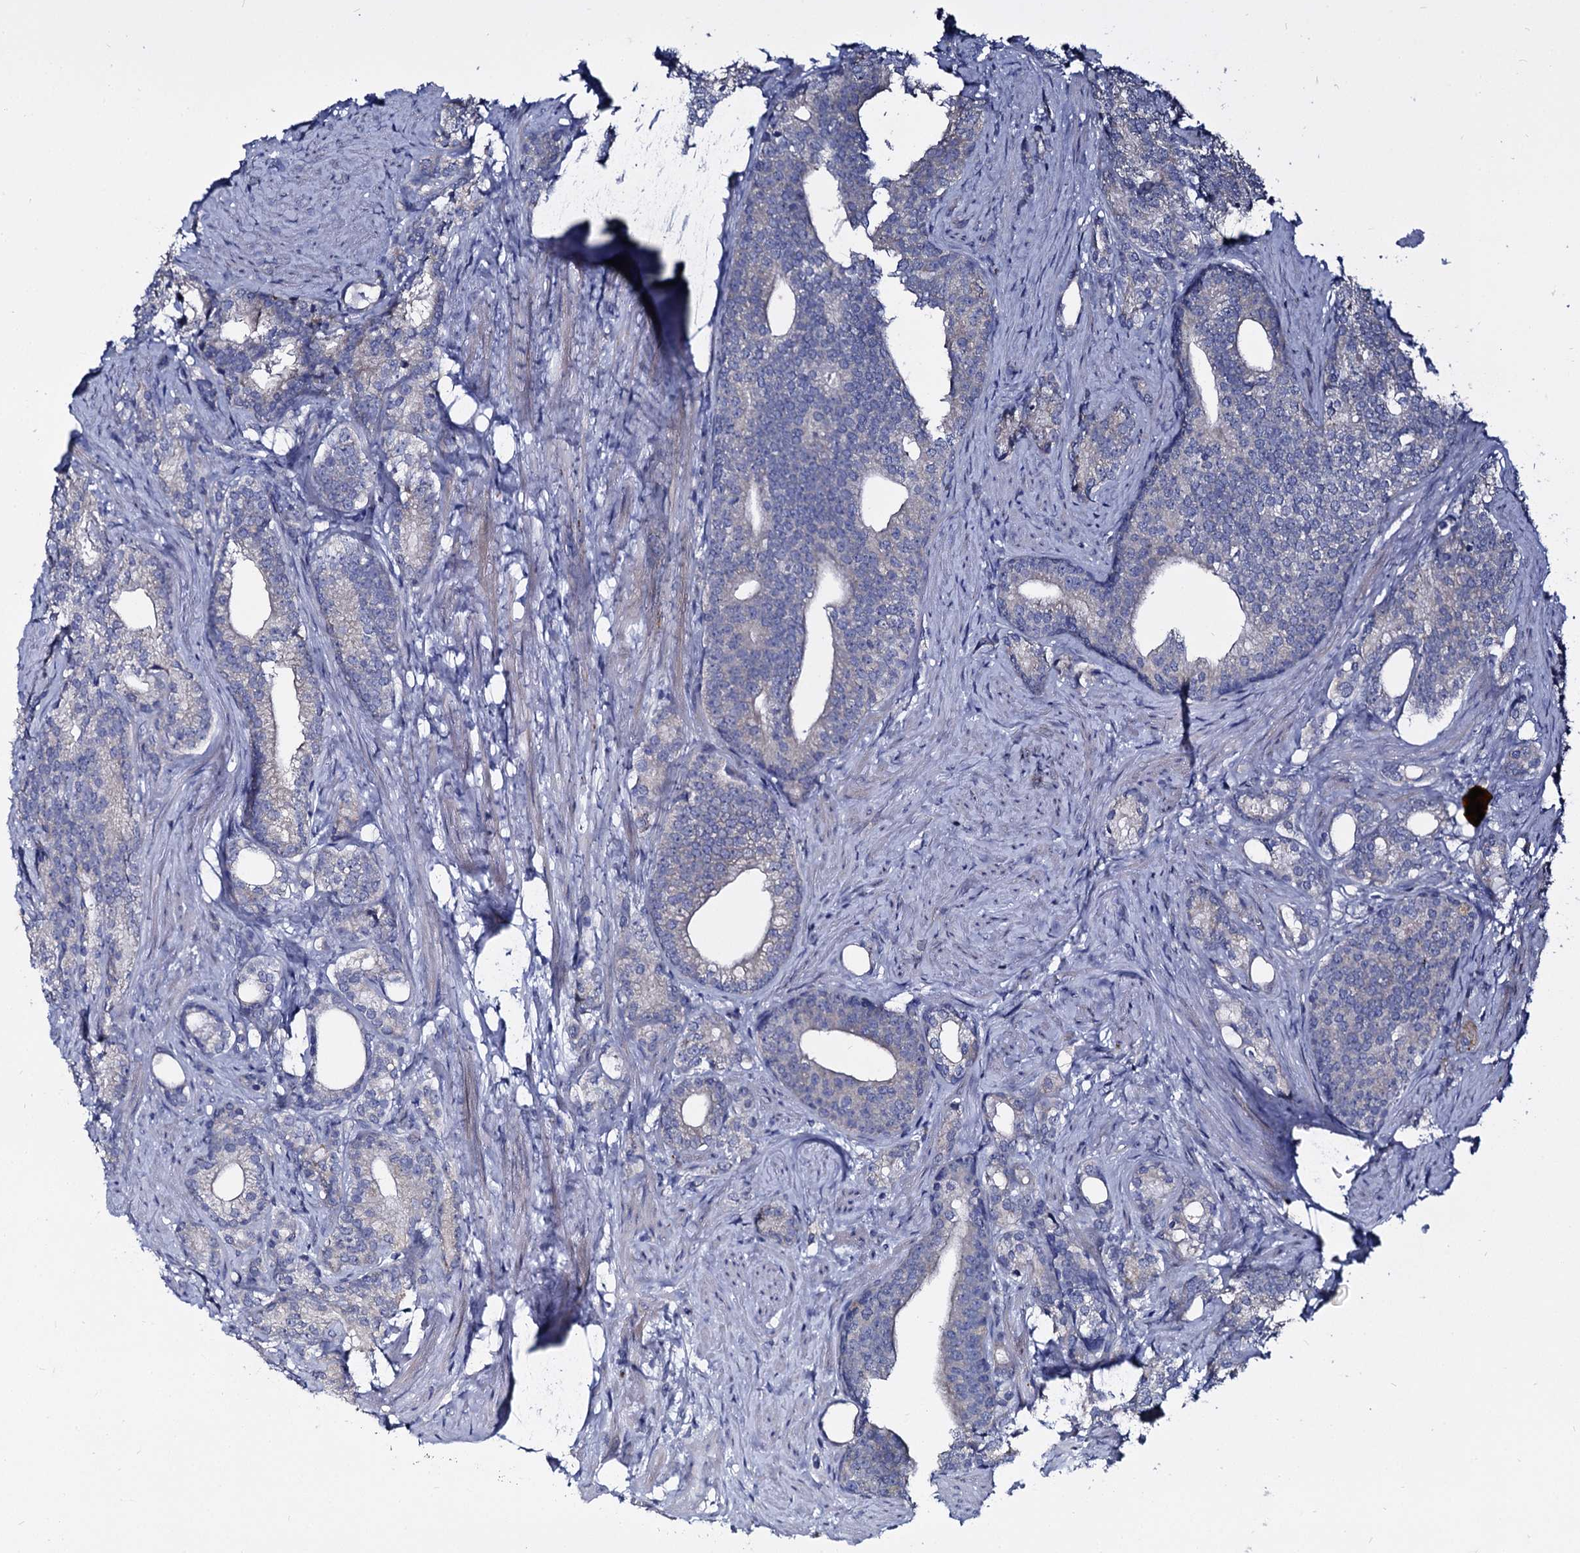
{"staining": {"intensity": "negative", "quantity": "none", "location": "none"}, "tissue": "prostate cancer", "cell_type": "Tumor cells", "image_type": "cancer", "snomed": [{"axis": "morphology", "description": "Adenocarcinoma, Low grade"}, {"axis": "topography", "description": "Prostate"}], "caption": "IHC micrograph of neoplastic tissue: adenocarcinoma (low-grade) (prostate) stained with DAB (3,3'-diaminobenzidine) displays no significant protein staining in tumor cells.", "gene": "PANX2", "patient": {"sex": "male", "age": 71}}